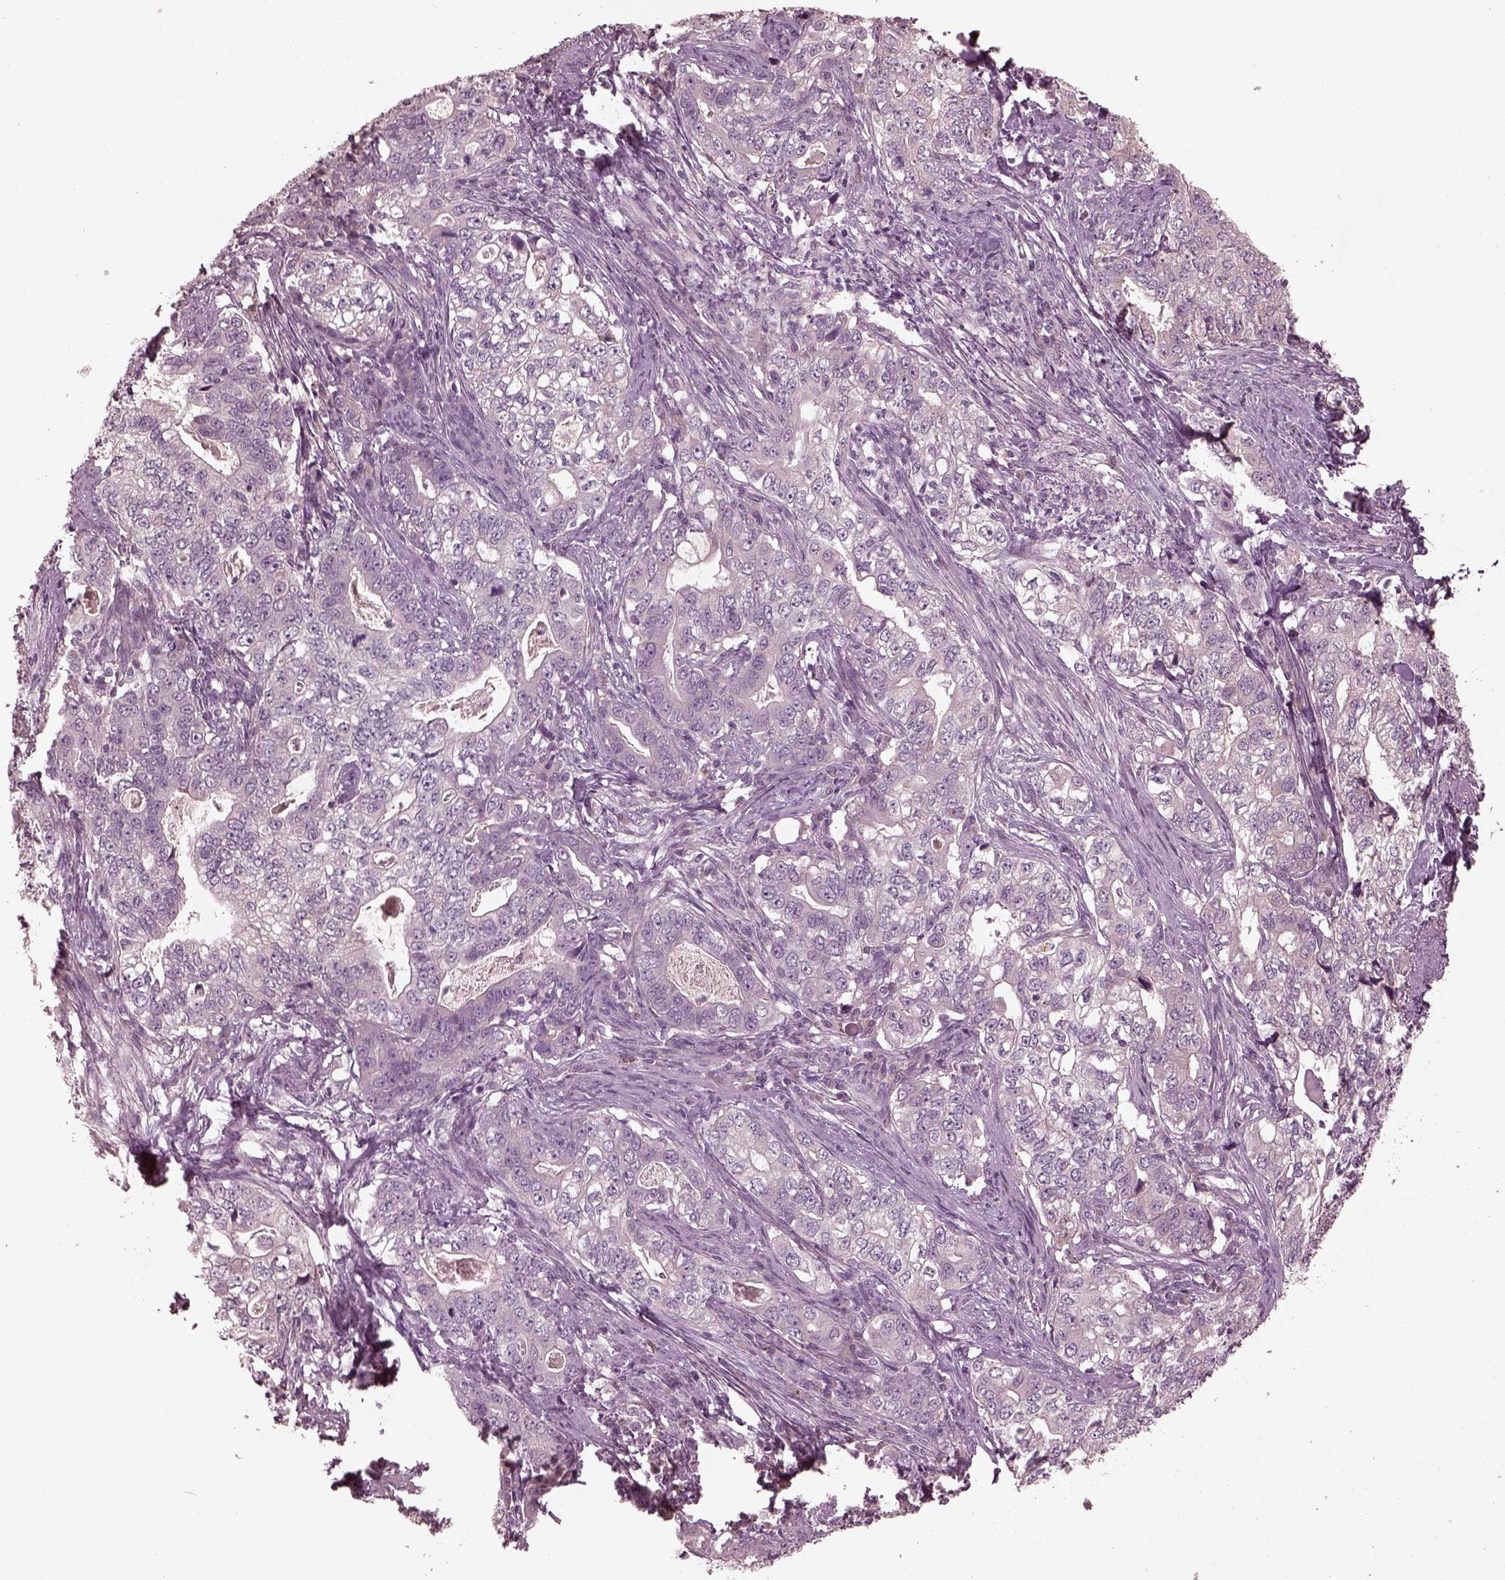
{"staining": {"intensity": "negative", "quantity": "none", "location": "none"}, "tissue": "stomach cancer", "cell_type": "Tumor cells", "image_type": "cancer", "snomed": [{"axis": "morphology", "description": "Adenocarcinoma, NOS"}, {"axis": "topography", "description": "Stomach, lower"}], "caption": "High power microscopy histopathology image of an IHC photomicrograph of adenocarcinoma (stomach), revealing no significant staining in tumor cells.", "gene": "VWA5B1", "patient": {"sex": "female", "age": 72}}